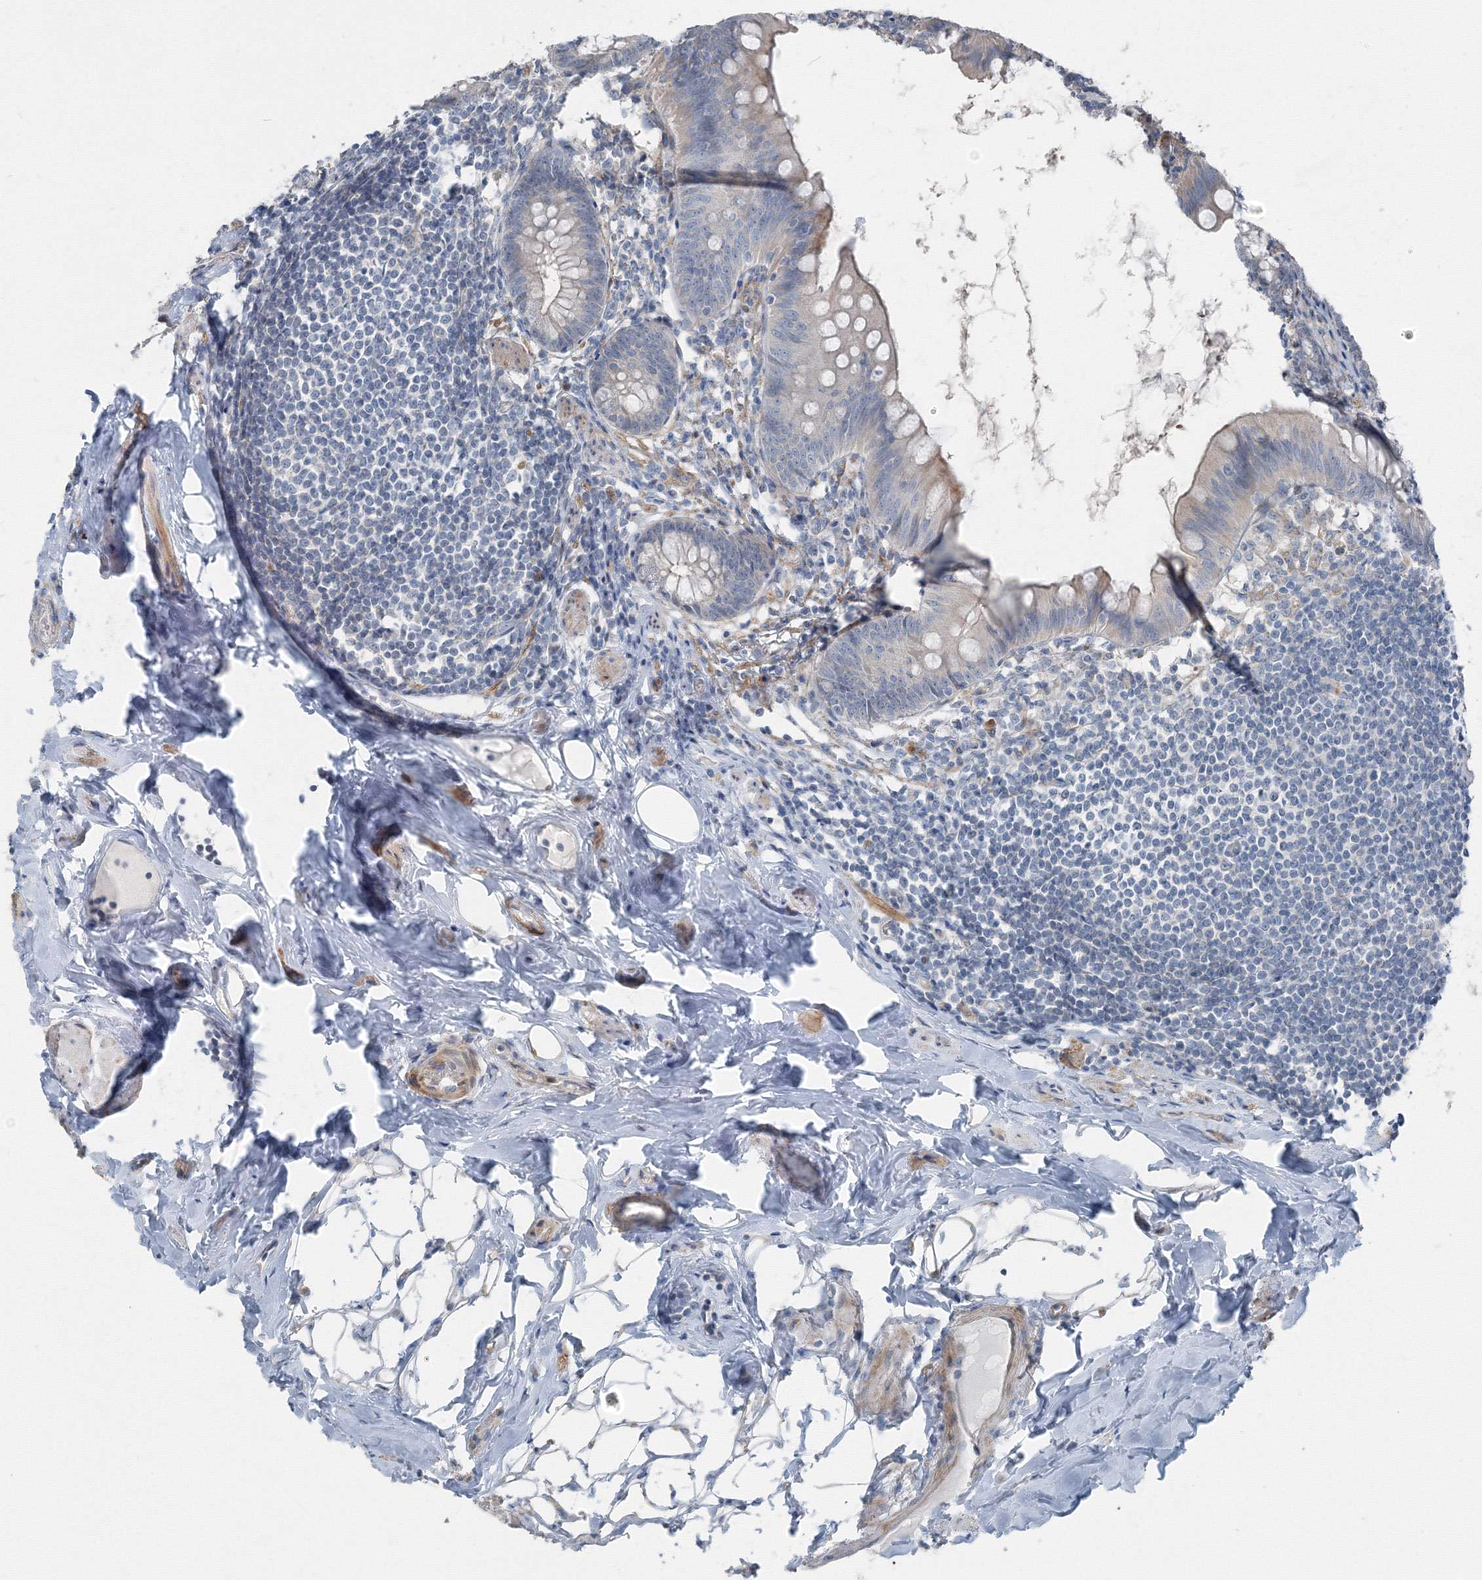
{"staining": {"intensity": "negative", "quantity": "none", "location": "none"}, "tissue": "appendix", "cell_type": "Glandular cells", "image_type": "normal", "snomed": [{"axis": "morphology", "description": "Normal tissue, NOS"}, {"axis": "topography", "description": "Appendix"}], "caption": "There is no significant staining in glandular cells of appendix. (Immunohistochemistry (ihc), brightfield microscopy, high magnification).", "gene": "AASDH", "patient": {"sex": "female", "age": 62}}